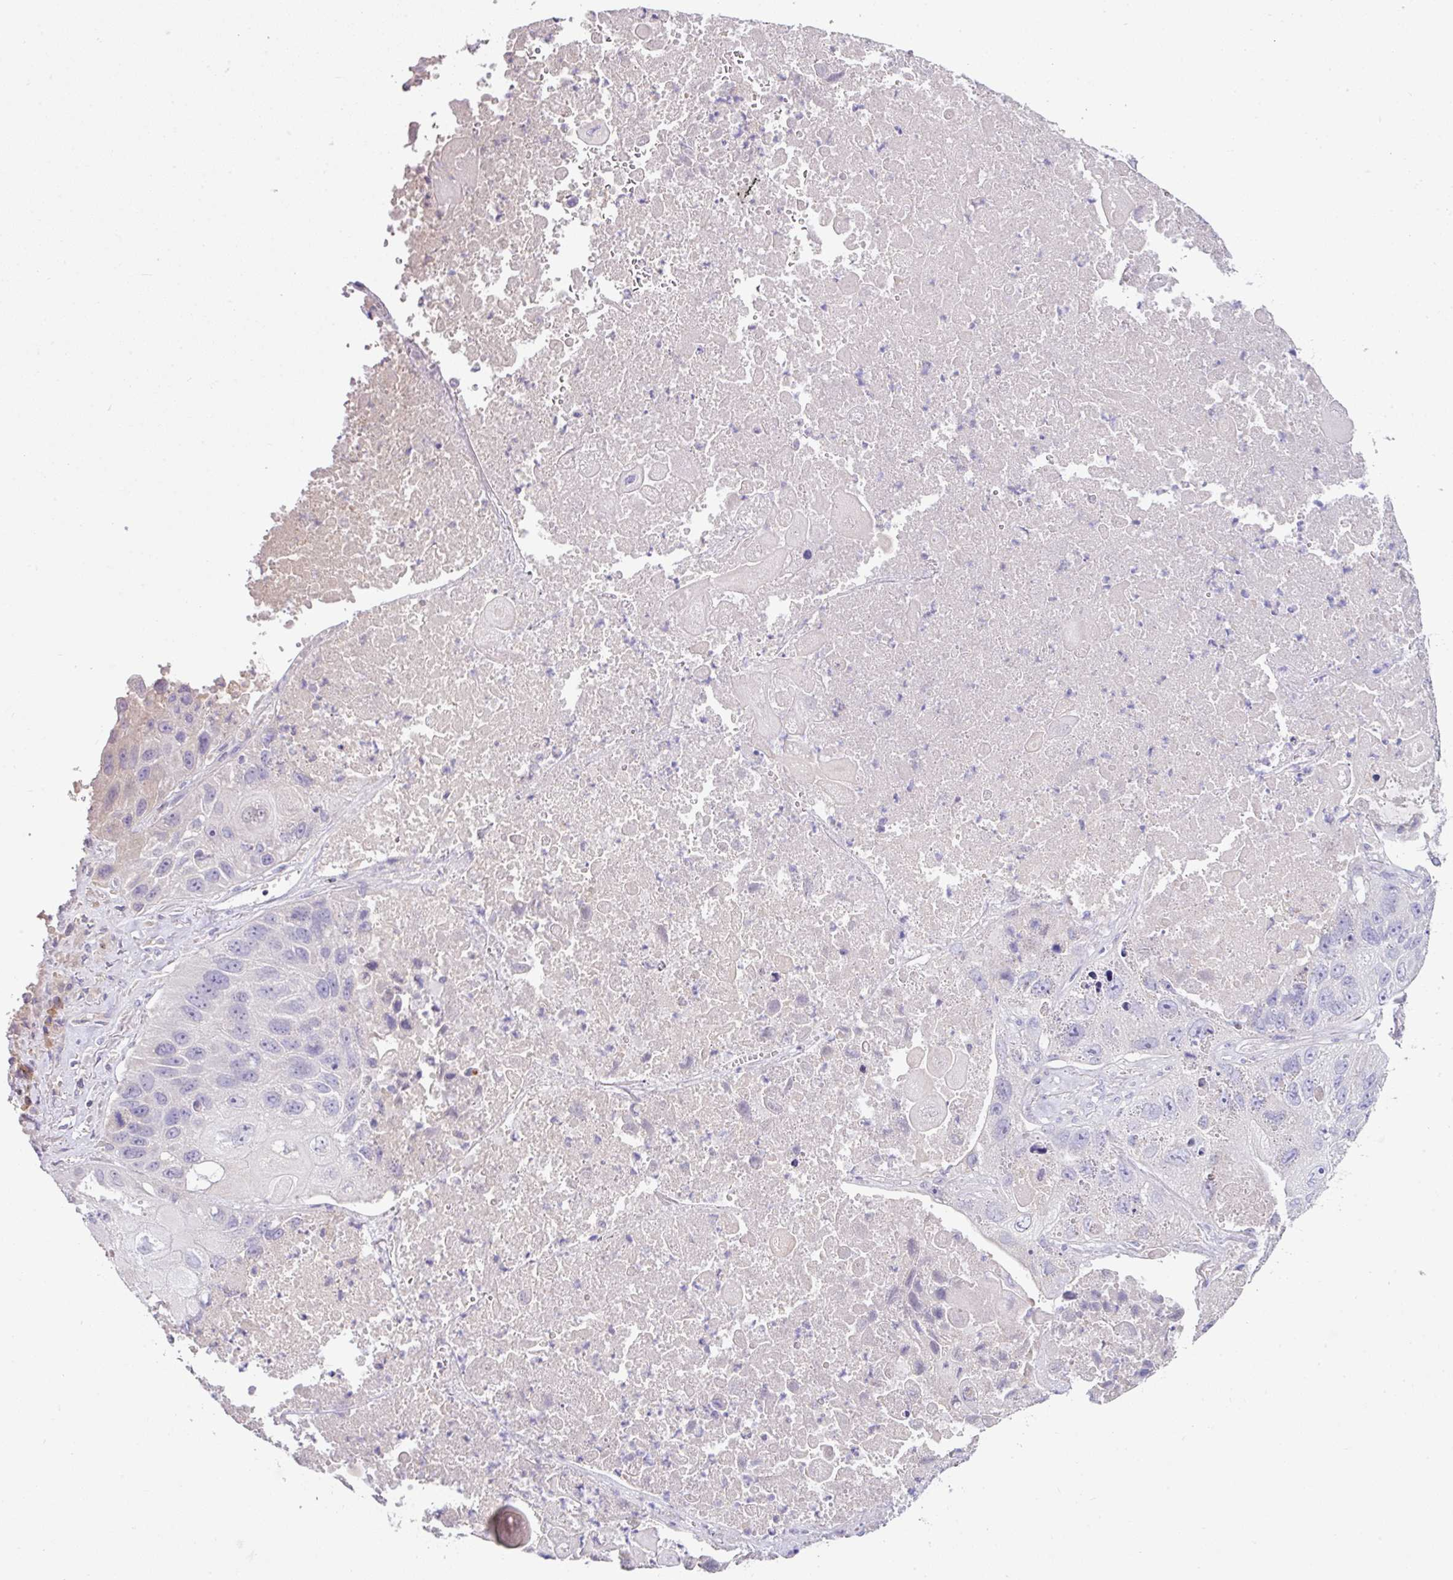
{"staining": {"intensity": "negative", "quantity": "none", "location": "none"}, "tissue": "lung cancer", "cell_type": "Tumor cells", "image_type": "cancer", "snomed": [{"axis": "morphology", "description": "Squamous cell carcinoma, NOS"}, {"axis": "topography", "description": "Lung"}], "caption": "The immunohistochemistry (IHC) histopathology image has no significant staining in tumor cells of lung cancer (squamous cell carcinoma) tissue.", "gene": "SLAMF6", "patient": {"sex": "male", "age": 61}}